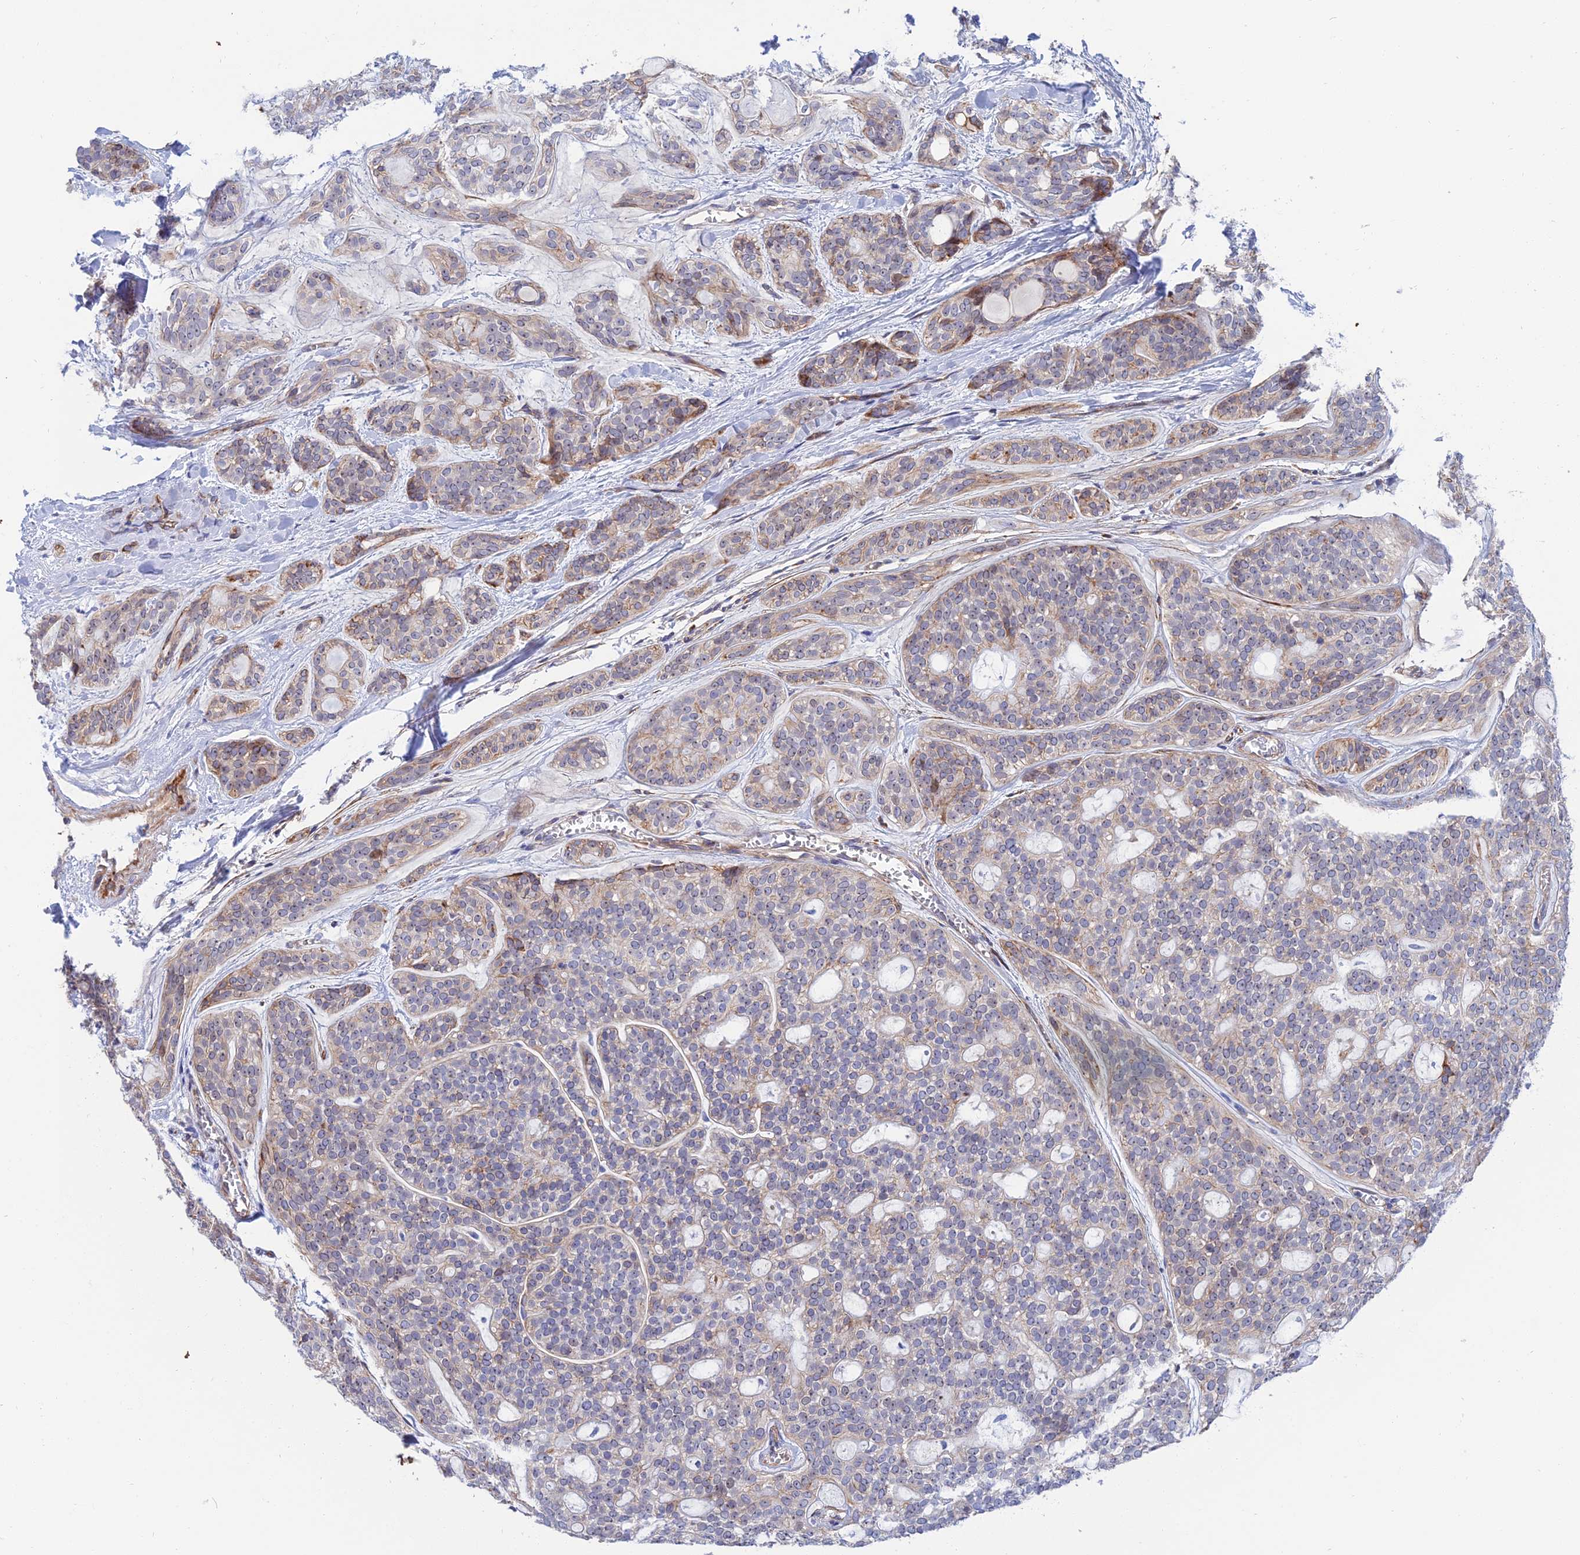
{"staining": {"intensity": "weak", "quantity": "<25%", "location": "cytoplasmic/membranous"}, "tissue": "head and neck cancer", "cell_type": "Tumor cells", "image_type": "cancer", "snomed": [{"axis": "morphology", "description": "Adenocarcinoma, NOS"}, {"axis": "topography", "description": "Head-Neck"}], "caption": "A photomicrograph of human adenocarcinoma (head and neck) is negative for staining in tumor cells.", "gene": "TRIM43B", "patient": {"sex": "male", "age": 66}}